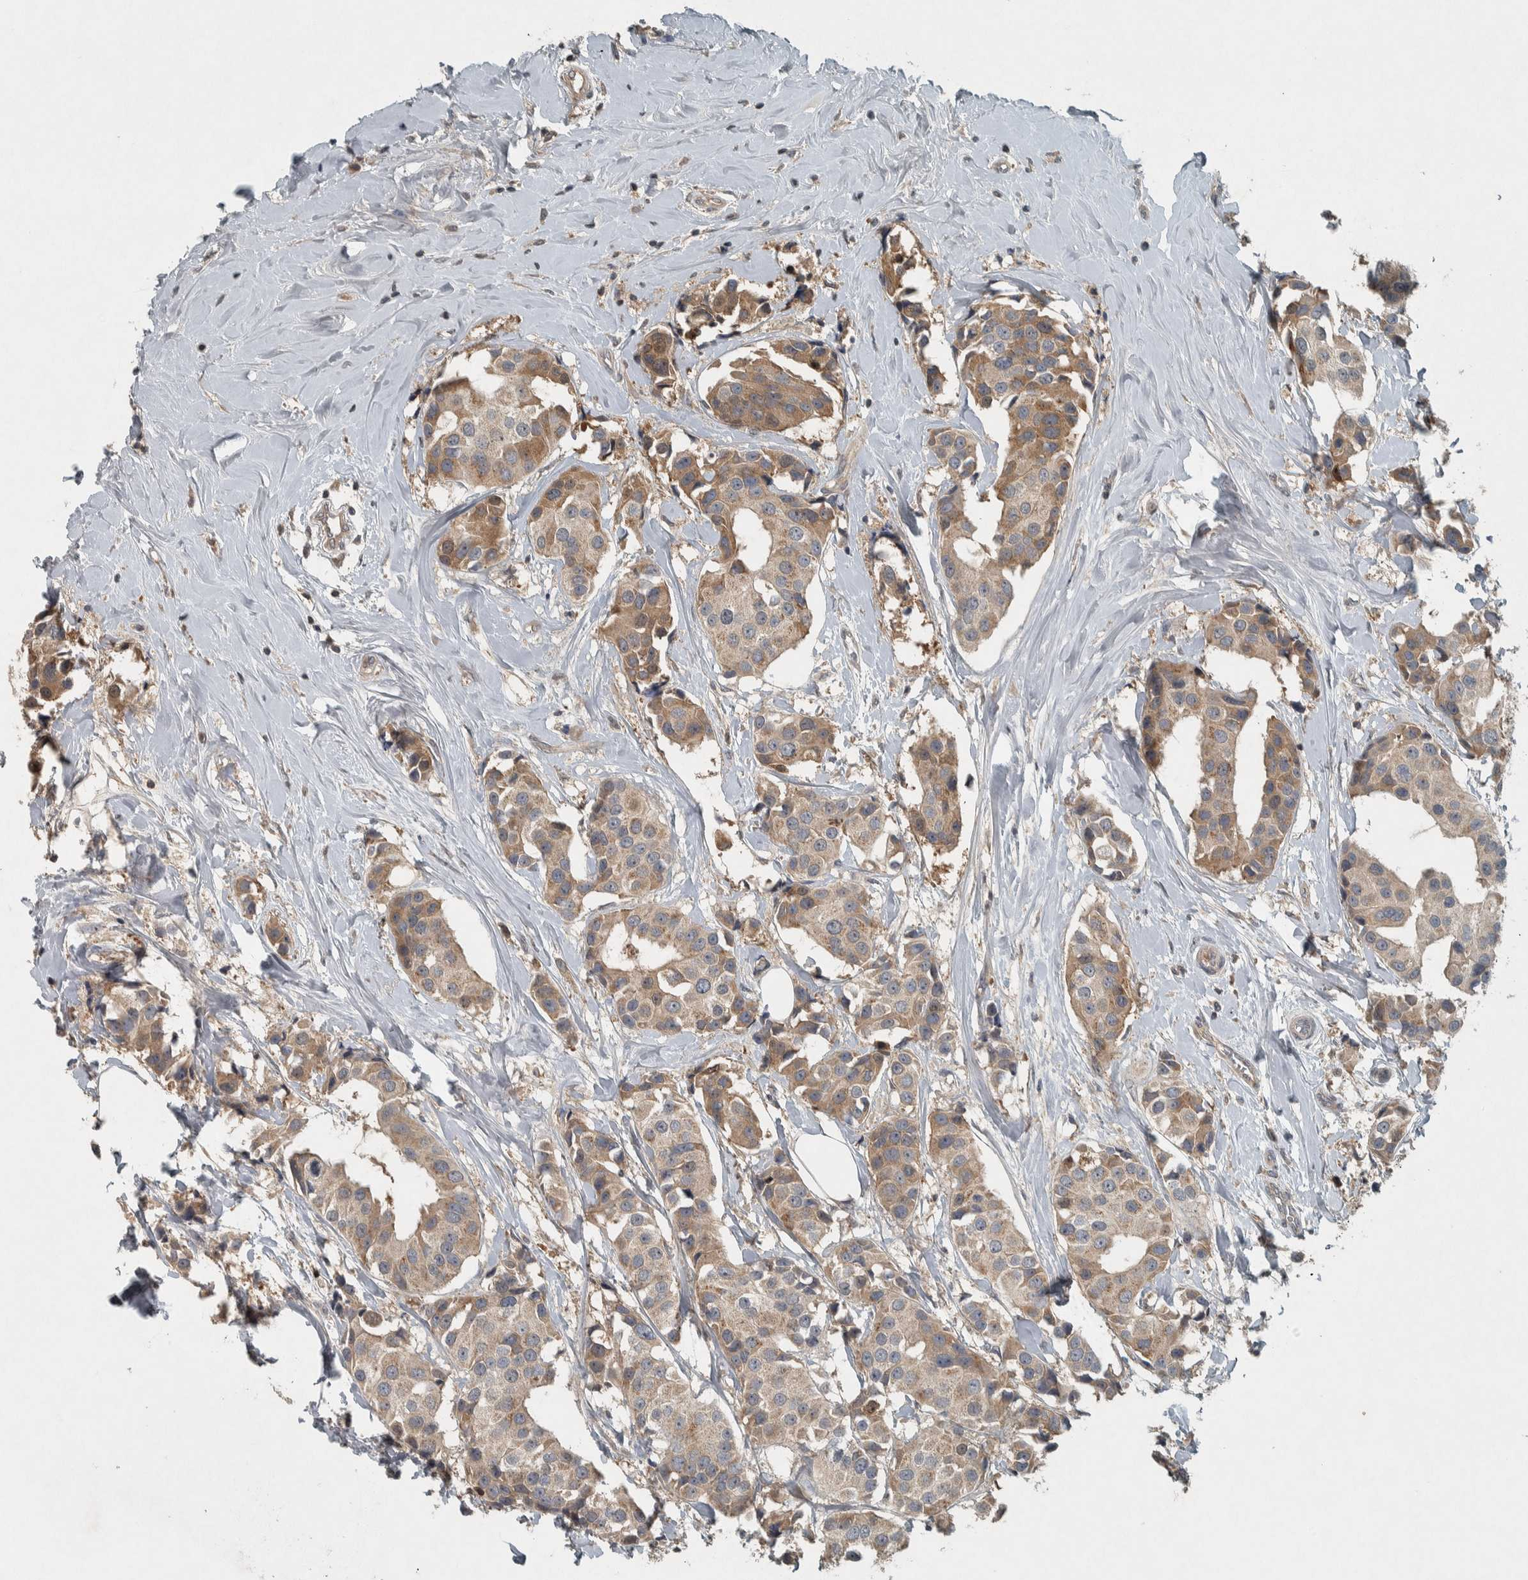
{"staining": {"intensity": "moderate", "quantity": ">75%", "location": "cytoplasmic/membranous"}, "tissue": "breast cancer", "cell_type": "Tumor cells", "image_type": "cancer", "snomed": [{"axis": "morphology", "description": "Normal tissue, NOS"}, {"axis": "morphology", "description": "Duct carcinoma"}, {"axis": "topography", "description": "Breast"}], "caption": "Immunohistochemistry (IHC) (DAB (3,3'-diaminobenzidine)) staining of human infiltrating ductal carcinoma (breast) exhibits moderate cytoplasmic/membranous protein expression in about >75% of tumor cells.", "gene": "CLCN2", "patient": {"sex": "female", "age": 39}}